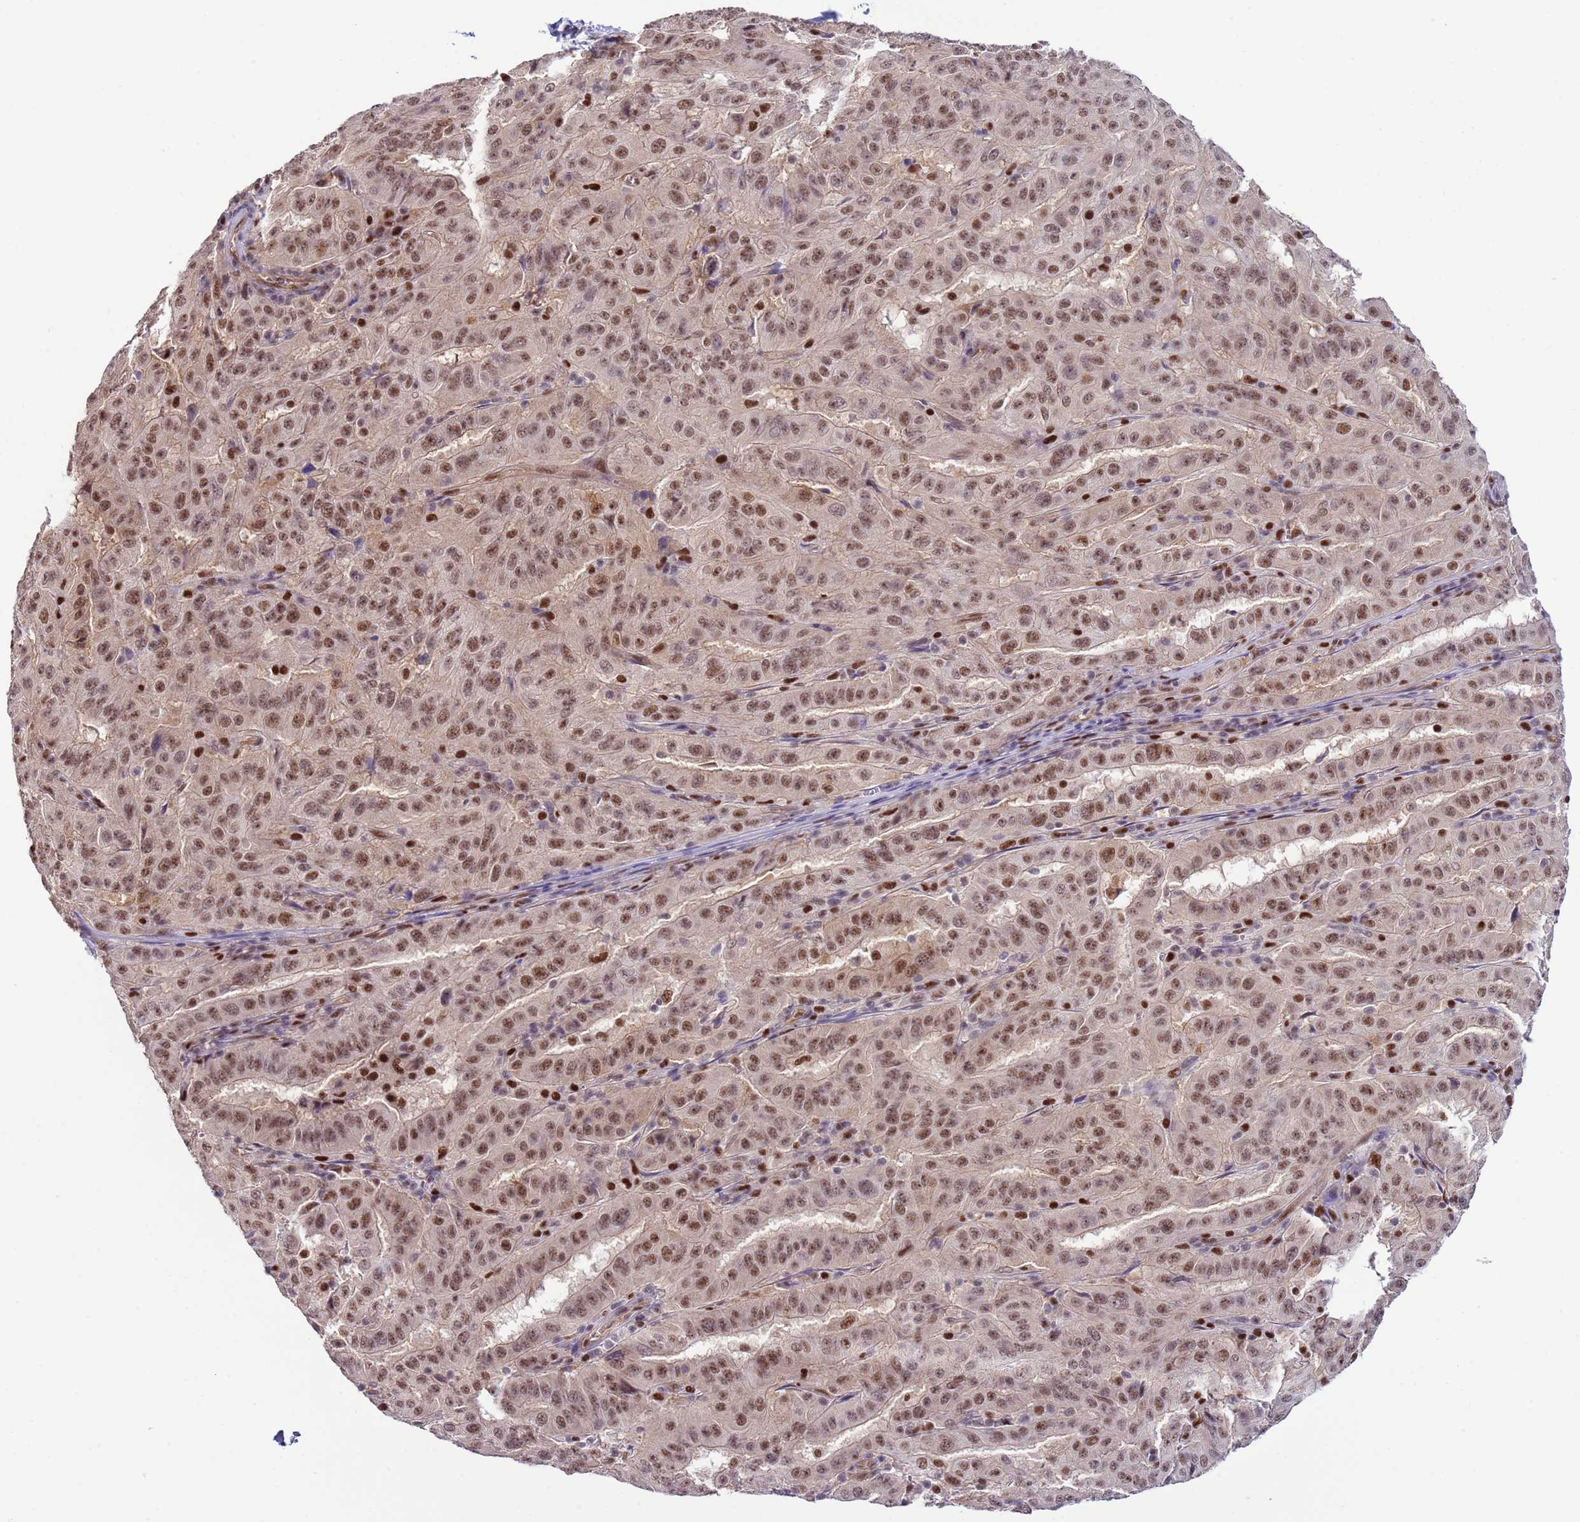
{"staining": {"intensity": "moderate", "quantity": ">75%", "location": "nuclear"}, "tissue": "pancreatic cancer", "cell_type": "Tumor cells", "image_type": "cancer", "snomed": [{"axis": "morphology", "description": "Adenocarcinoma, NOS"}, {"axis": "topography", "description": "Pancreas"}], "caption": "The image reveals immunohistochemical staining of pancreatic adenocarcinoma. There is moderate nuclear expression is present in about >75% of tumor cells. Nuclei are stained in blue.", "gene": "PRPF6", "patient": {"sex": "male", "age": 63}}